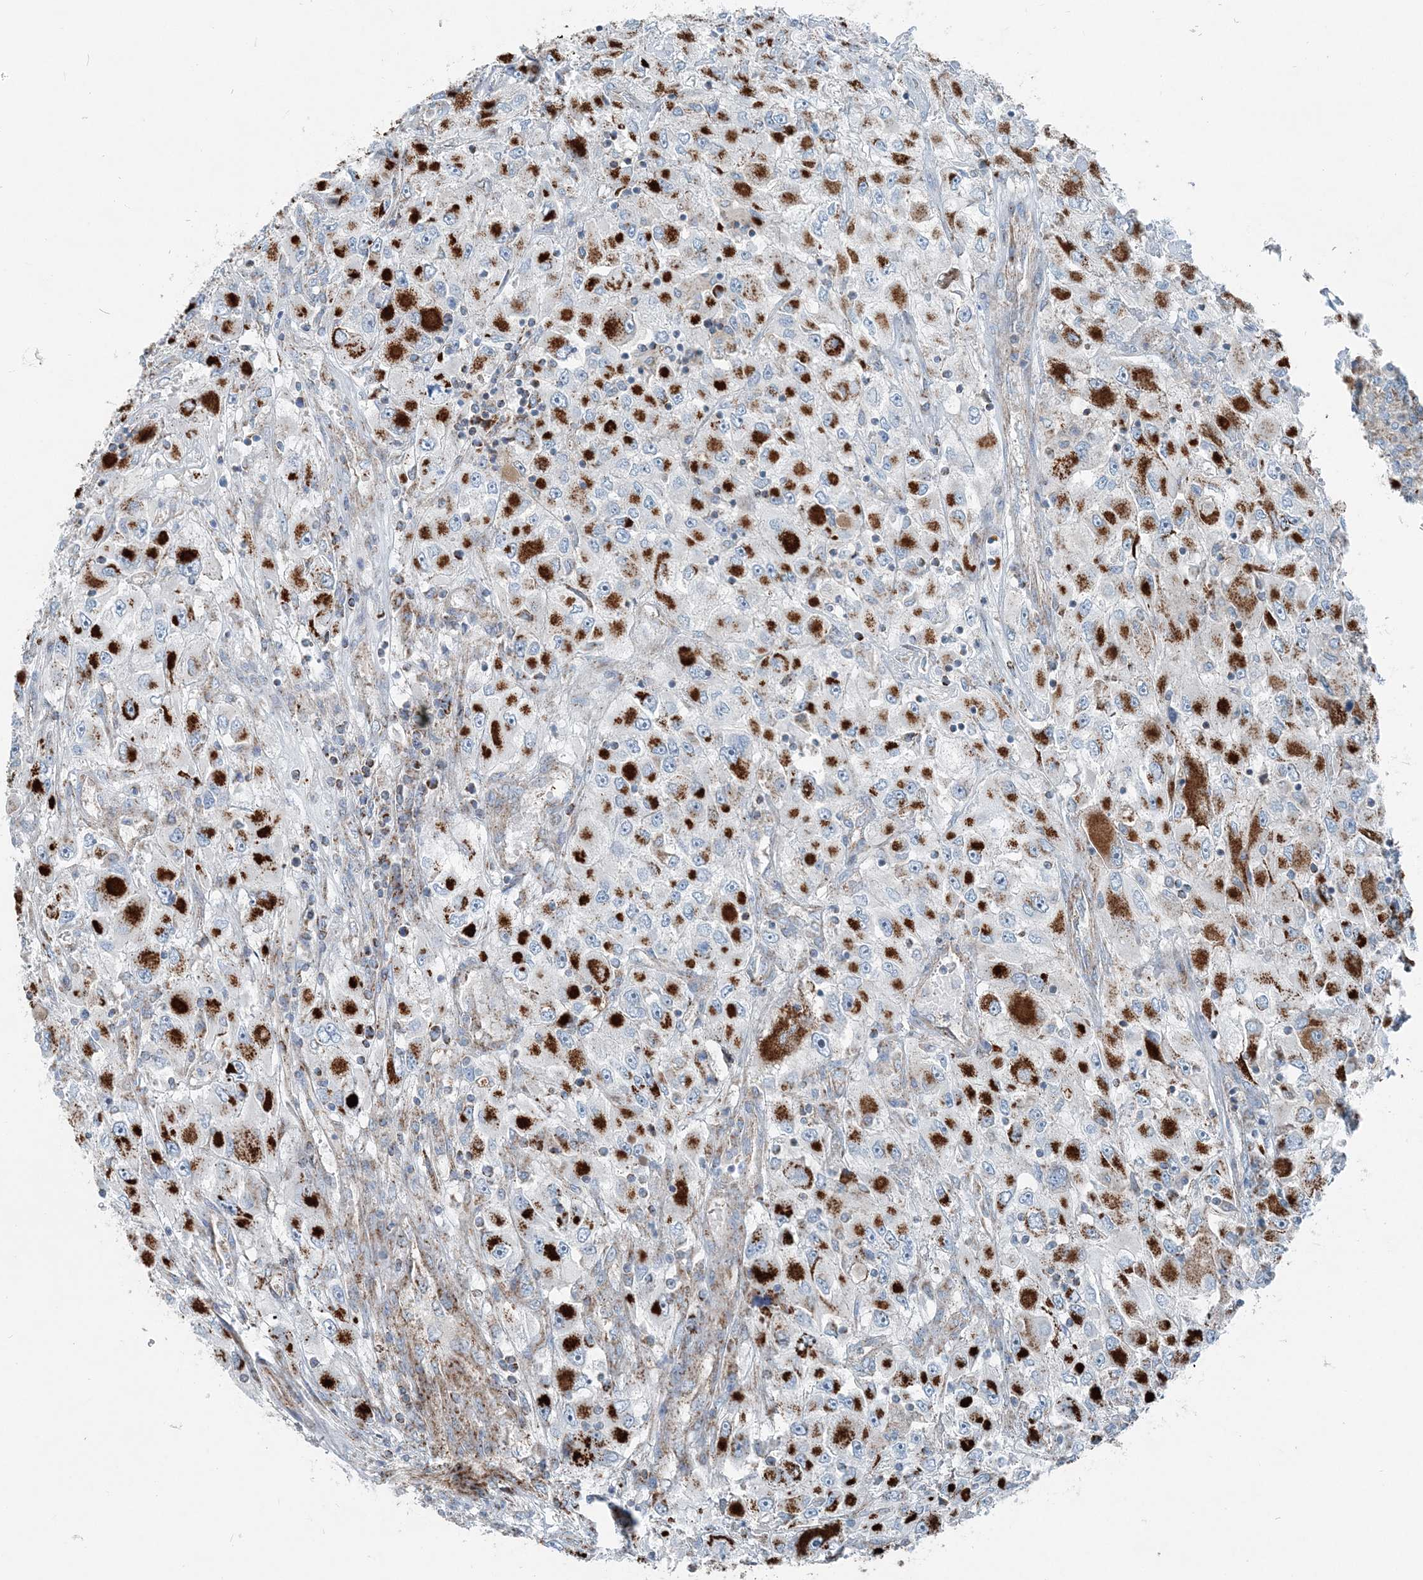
{"staining": {"intensity": "strong", "quantity": ">75%", "location": "cytoplasmic/membranous"}, "tissue": "renal cancer", "cell_type": "Tumor cells", "image_type": "cancer", "snomed": [{"axis": "morphology", "description": "Adenocarcinoma, NOS"}, {"axis": "topography", "description": "Kidney"}], "caption": "DAB immunohistochemical staining of renal adenocarcinoma reveals strong cytoplasmic/membranous protein staining in about >75% of tumor cells. Immunohistochemistry (ihc) stains the protein of interest in brown and the nuclei are stained blue.", "gene": "INTU", "patient": {"sex": "female", "age": 52}}